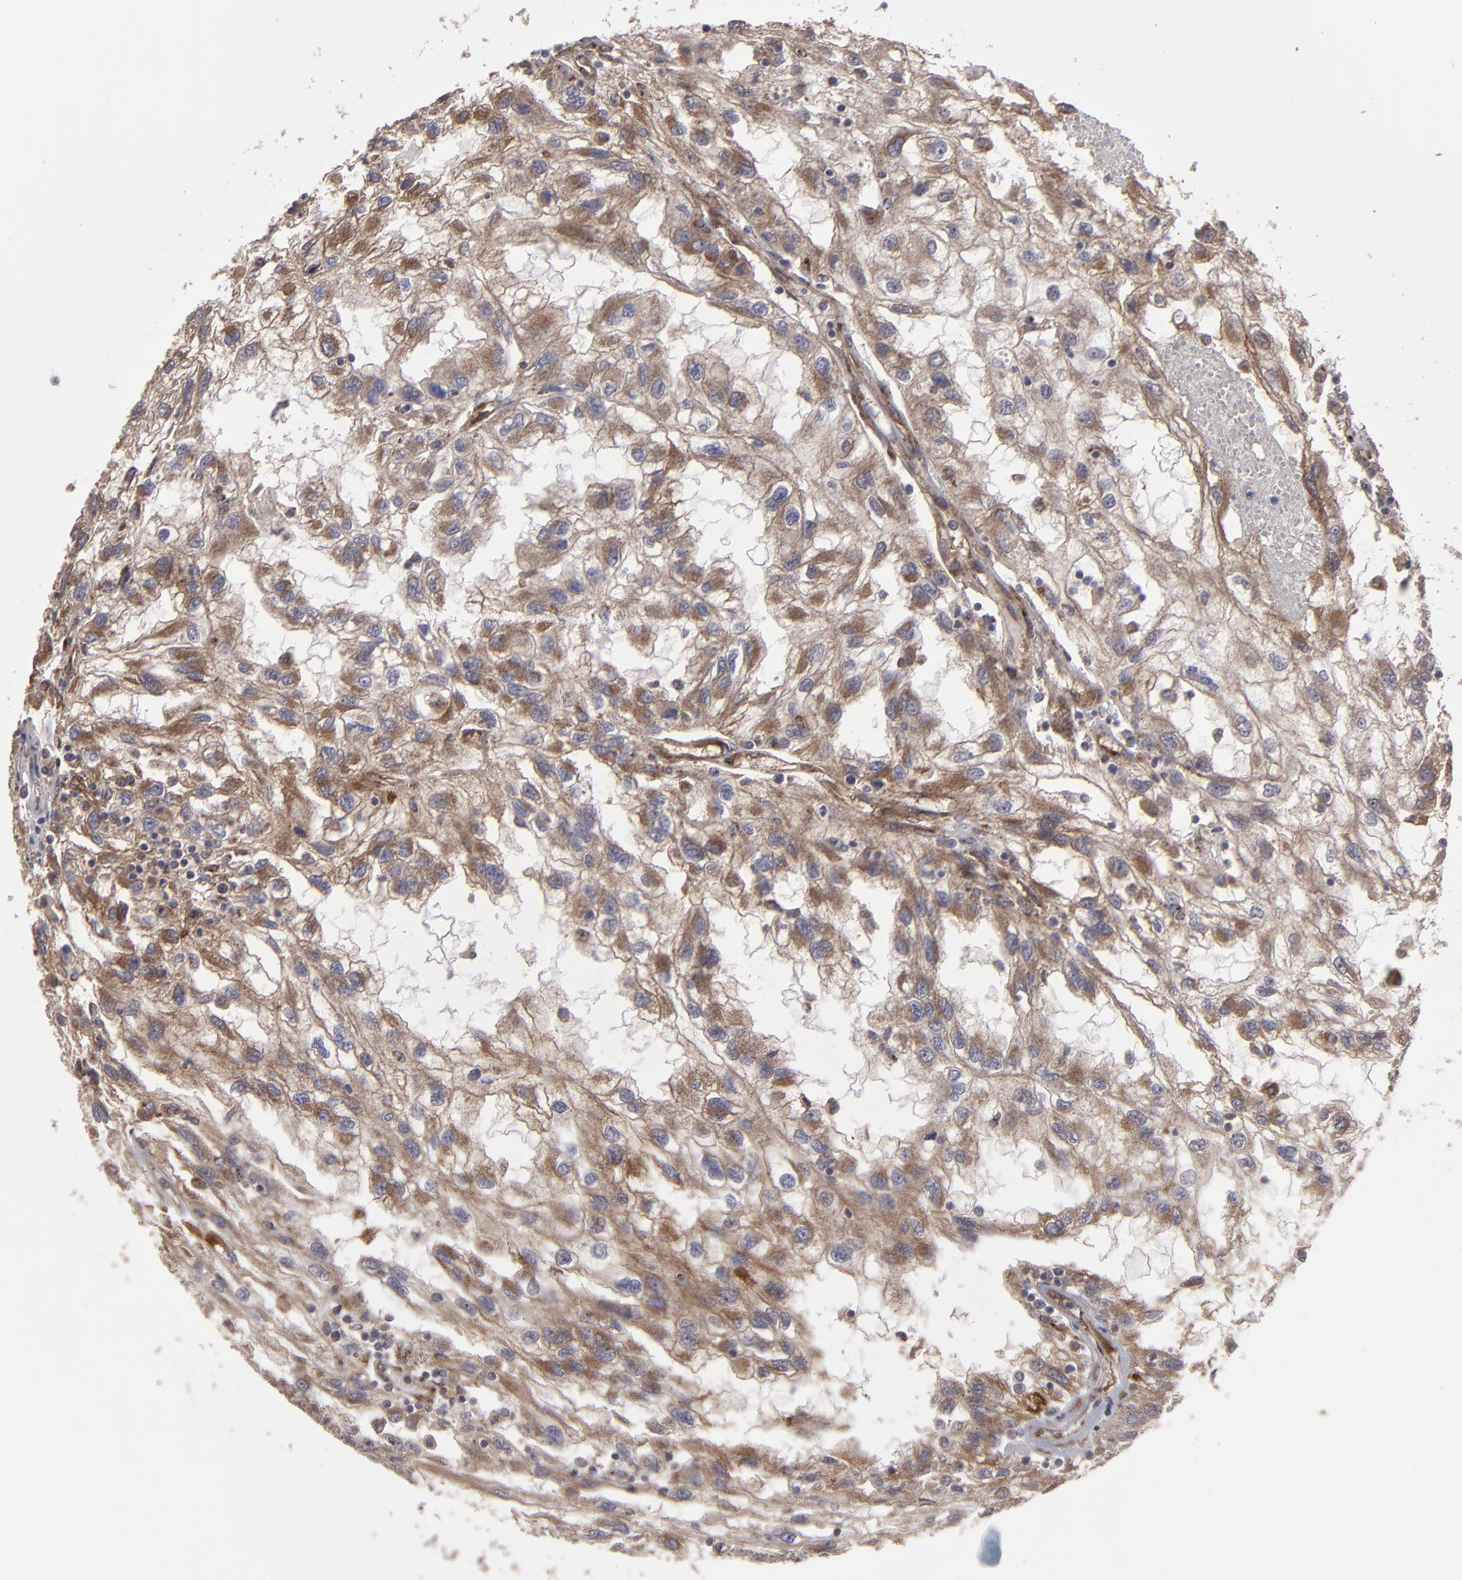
{"staining": {"intensity": "moderate", "quantity": "25%-75%", "location": "cytoplasmic/membranous"}, "tissue": "renal cancer", "cell_type": "Tumor cells", "image_type": "cancer", "snomed": [{"axis": "morphology", "description": "Normal tissue, NOS"}, {"axis": "morphology", "description": "Adenocarcinoma, NOS"}, {"axis": "topography", "description": "Kidney"}], "caption": "This photomicrograph displays immunohistochemistry (IHC) staining of renal cancer (adenocarcinoma), with medium moderate cytoplasmic/membranous staining in about 25%-75% of tumor cells.", "gene": "ITGB5", "patient": {"sex": "male", "age": 71}}